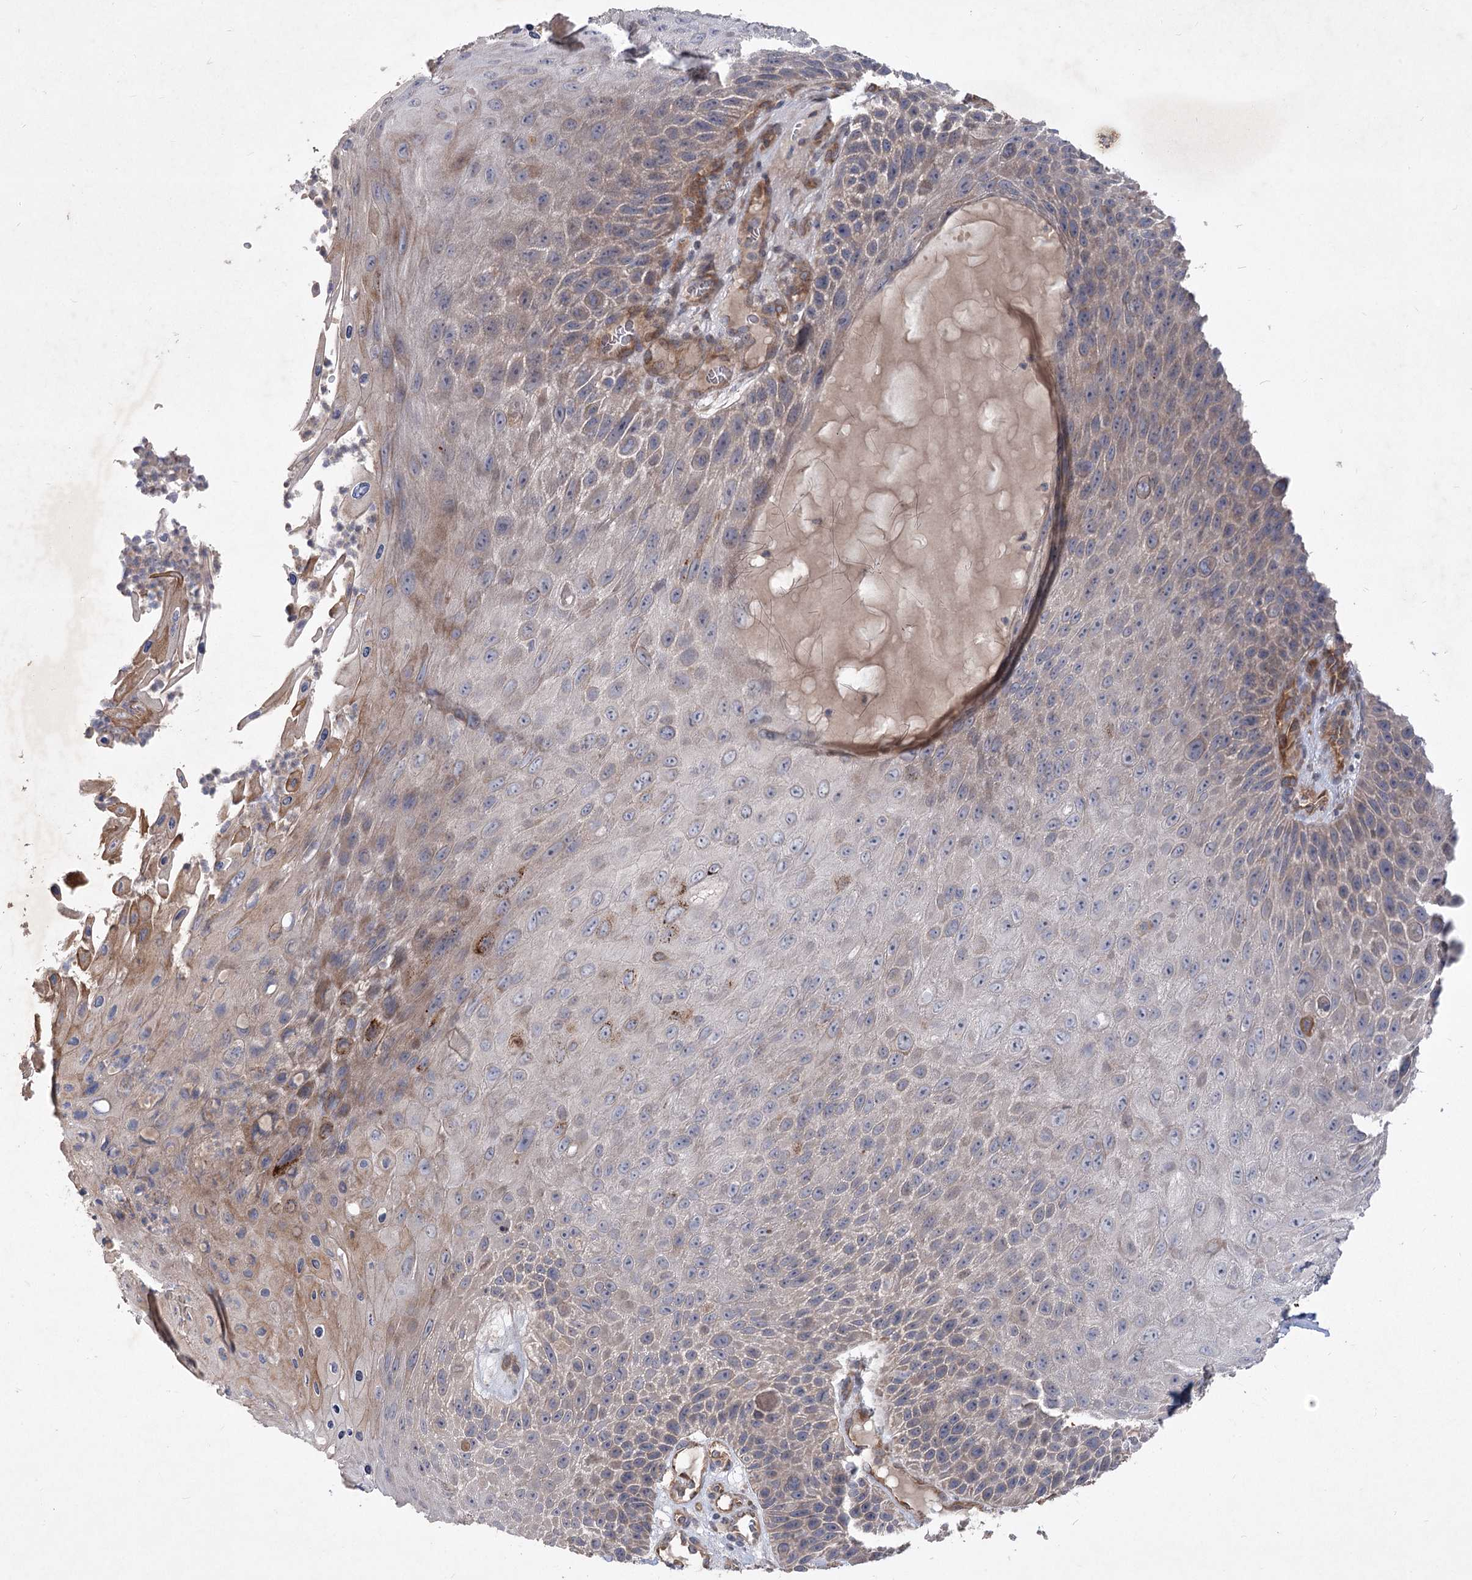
{"staining": {"intensity": "weak", "quantity": "25%-75%", "location": "cytoplasmic/membranous"}, "tissue": "skin cancer", "cell_type": "Tumor cells", "image_type": "cancer", "snomed": [{"axis": "morphology", "description": "Squamous cell carcinoma, NOS"}, {"axis": "topography", "description": "Skin"}], "caption": "Brown immunohistochemical staining in human skin cancer shows weak cytoplasmic/membranous positivity in approximately 25%-75% of tumor cells. The staining was performed using DAB (3,3'-diaminobenzidine), with brown indicating positive protein expression. Nuclei are stained blue with hematoxylin.", "gene": "RIN2", "patient": {"sex": "female", "age": 88}}